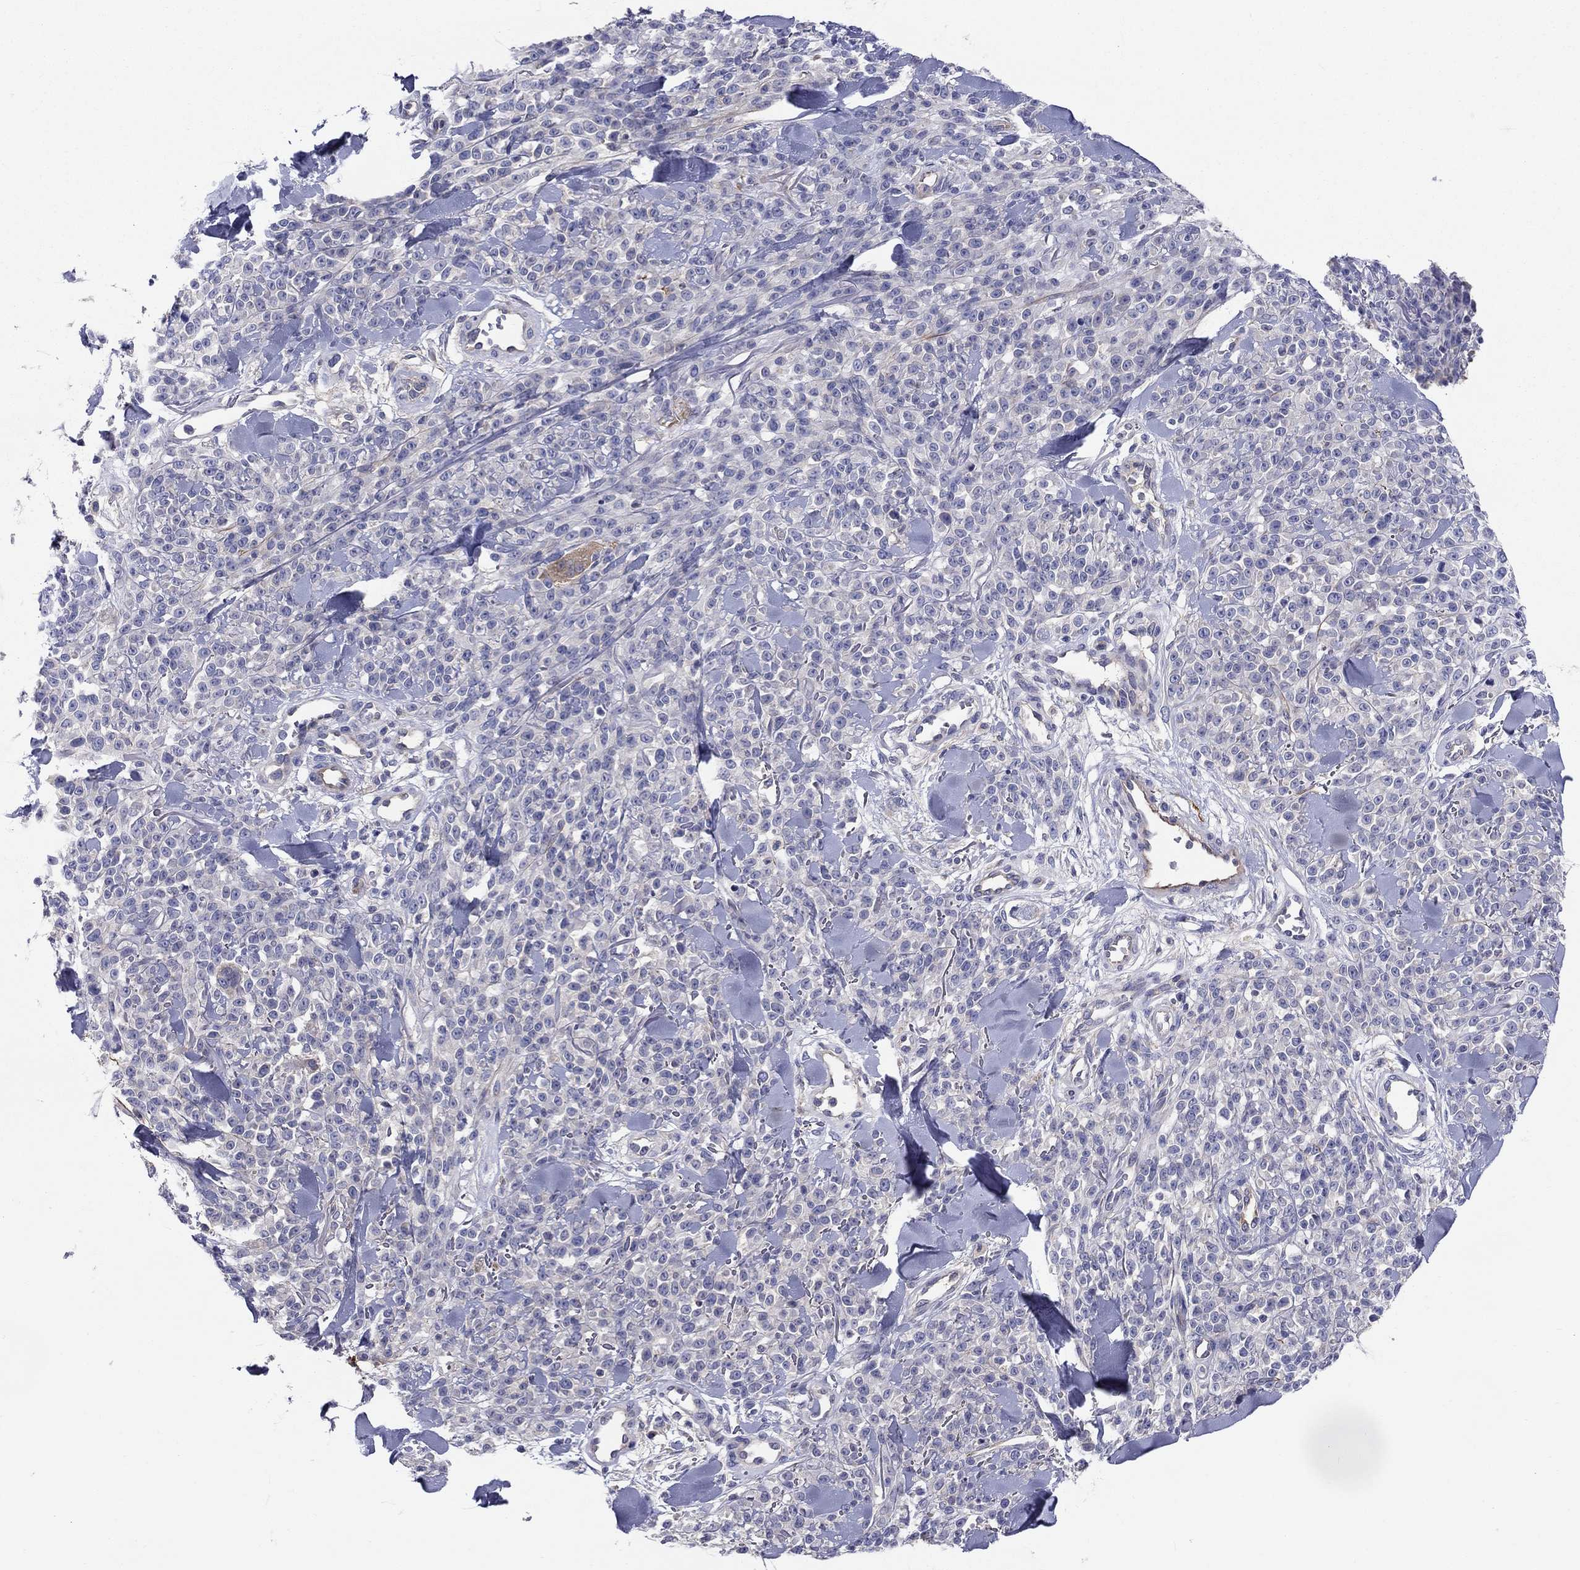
{"staining": {"intensity": "negative", "quantity": "none", "location": "none"}, "tissue": "melanoma", "cell_type": "Tumor cells", "image_type": "cancer", "snomed": [{"axis": "morphology", "description": "Malignant melanoma, NOS"}, {"axis": "topography", "description": "Skin"}, {"axis": "topography", "description": "Skin of trunk"}], "caption": "High power microscopy image of an IHC micrograph of melanoma, revealing no significant positivity in tumor cells.", "gene": "EMP2", "patient": {"sex": "male", "age": 74}}